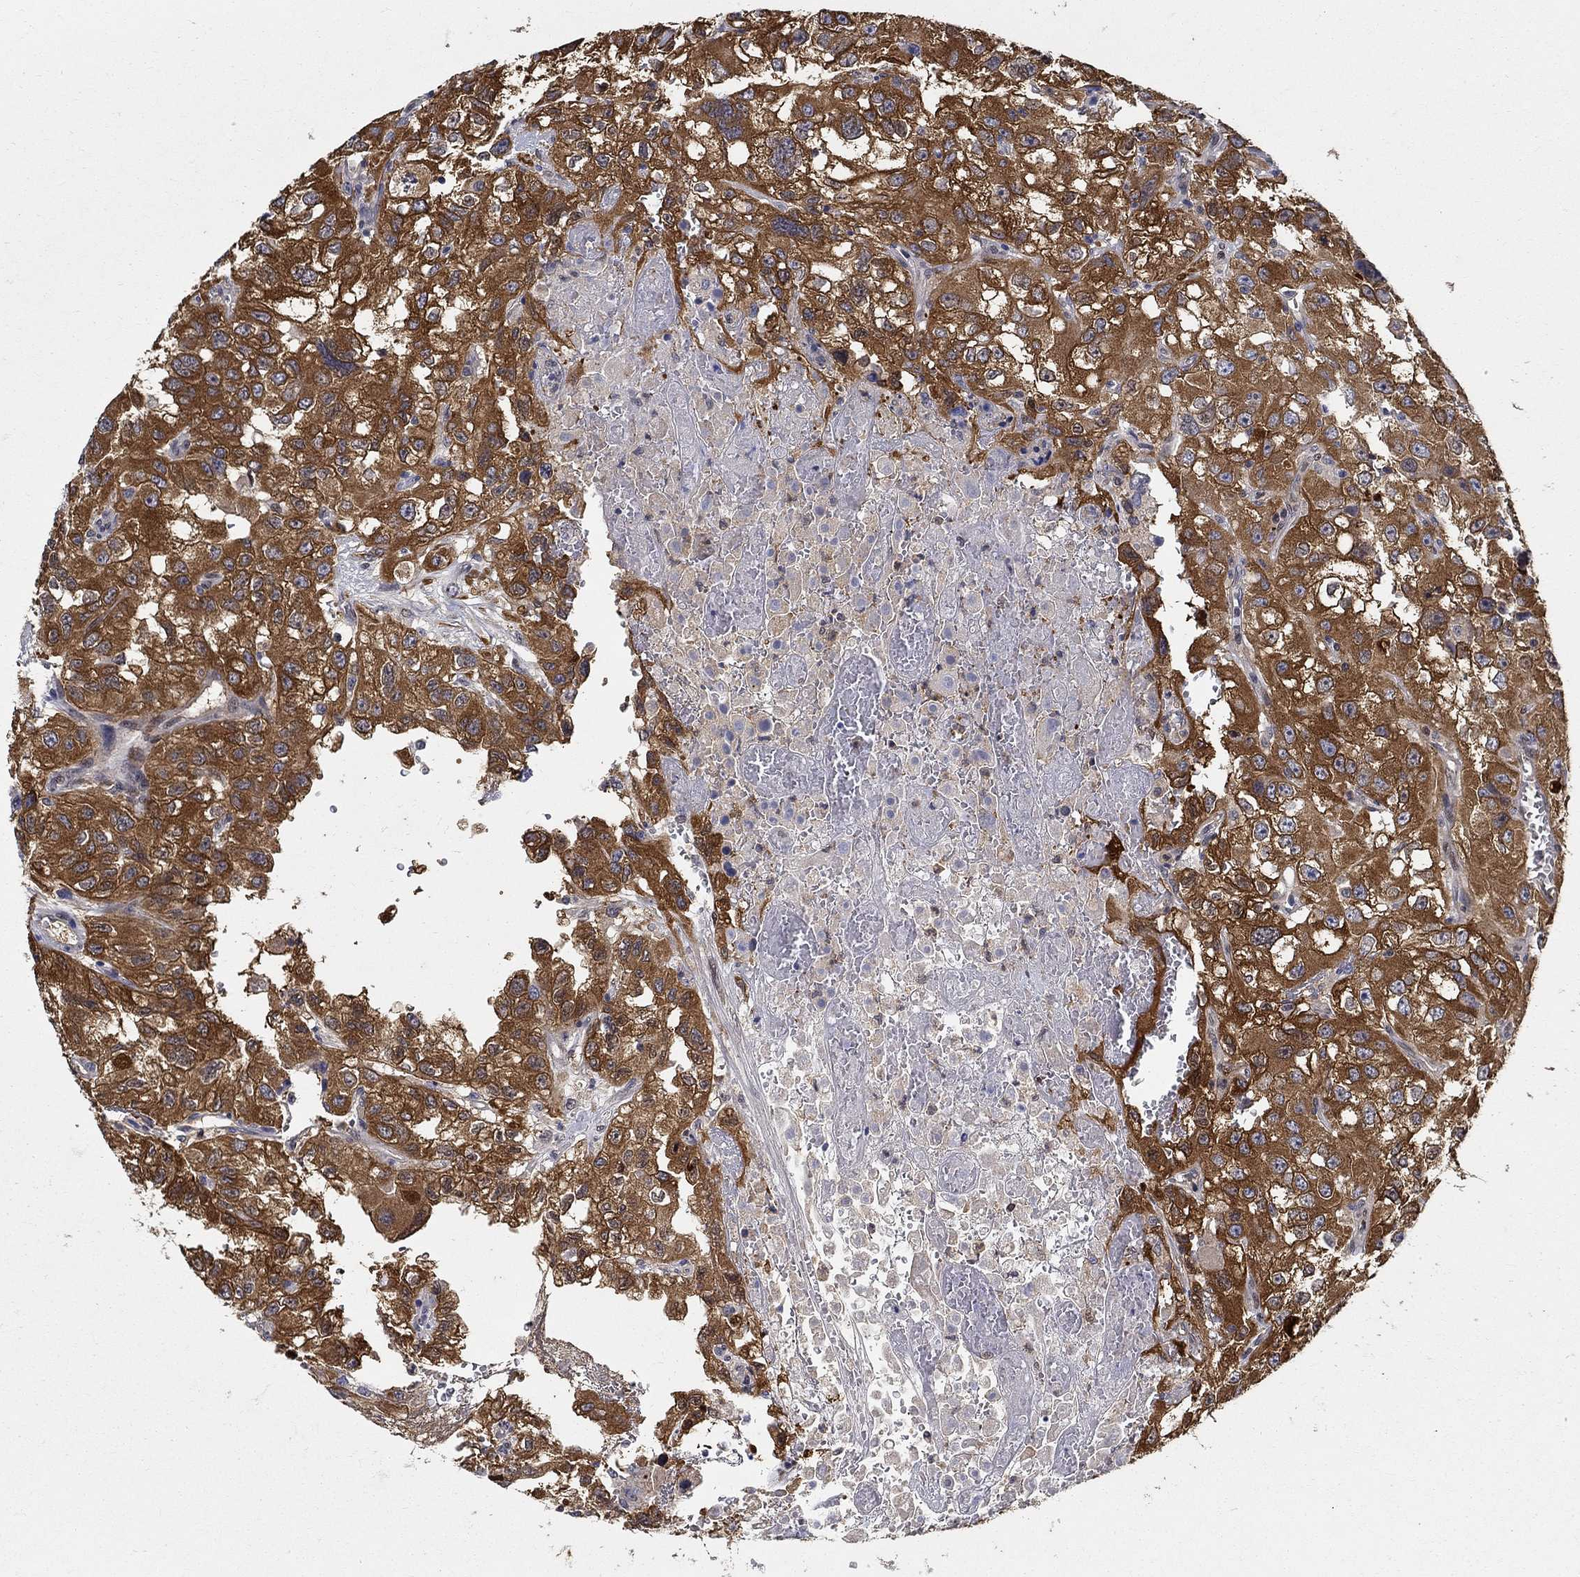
{"staining": {"intensity": "strong", "quantity": ">75%", "location": "cytoplasmic/membranous"}, "tissue": "renal cancer", "cell_type": "Tumor cells", "image_type": "cancer", "snomed": [{"axis": "morphology", "description": "Adenocarcinoma, NOS"}, {"axis": "topography", "description": "Kidney"}], "caption": "Immunohistochemical staining of adenocarcinoma (renal) reveals high levels of strong cytoplasmic/membranous protein positivity in approximately >75% of tumor cells.", "gene": "ZNF594", "patient": {"sex": "male", "age": 64}}